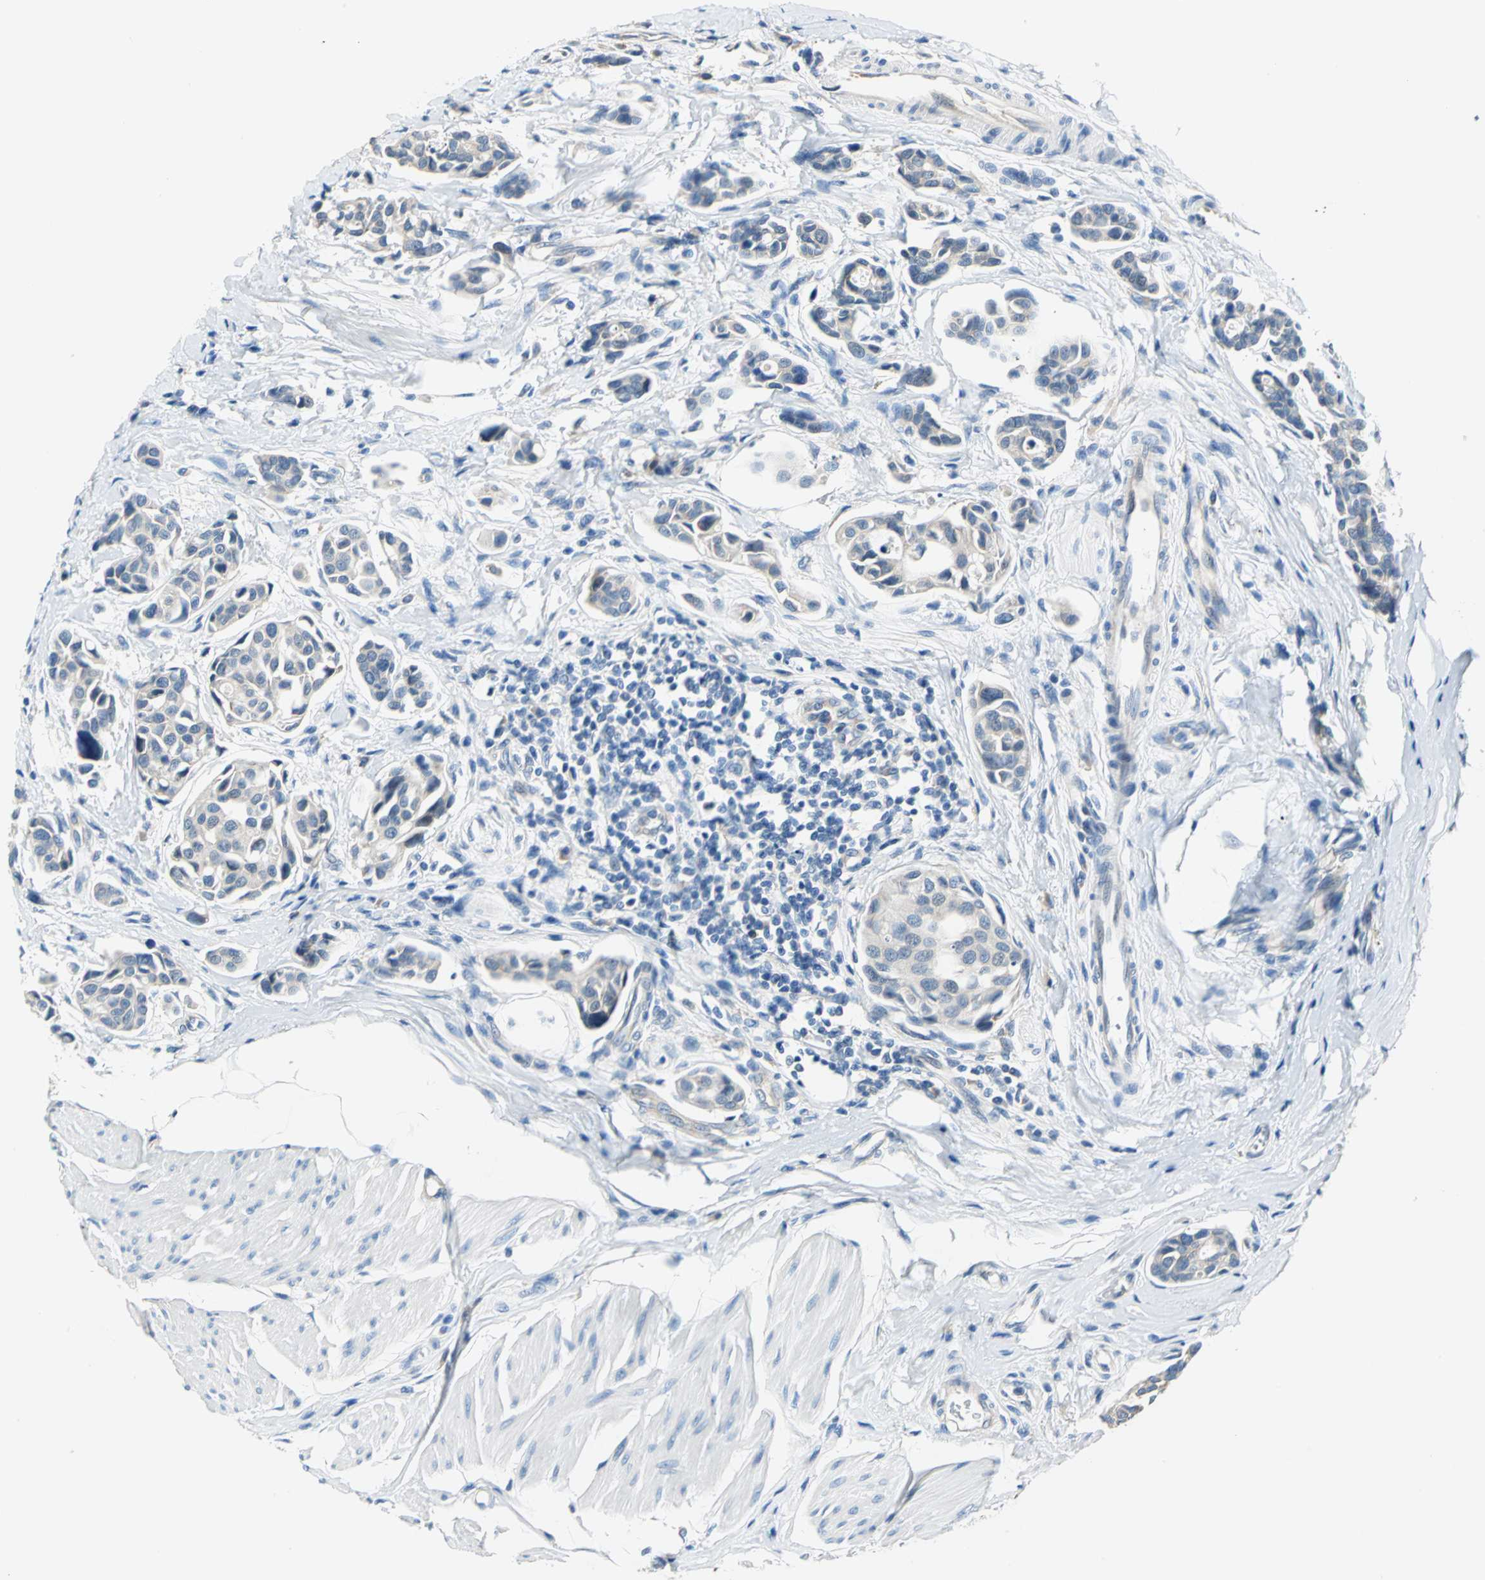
{"staining": {"intensity": "negative", "quantity": "none", "location": "none"}, "tissue": "urothelial cancer", "cell_type": "Tumor cells", "image_type": "cancer", "snomed": [{"axis": "morphology", "description": "Urothelial carcinoma, High grade"}, {"axis": "topography", "description": "Urinary bladder"}], "caption": "Tumor cells show no significant staining in high-grade urothelial carcinoma. (Brightfield microscopy of DAB immunohistochemistry at high magnification).", "gene": "TRIM25", "patient": {"sex": "male", "age": 78}}